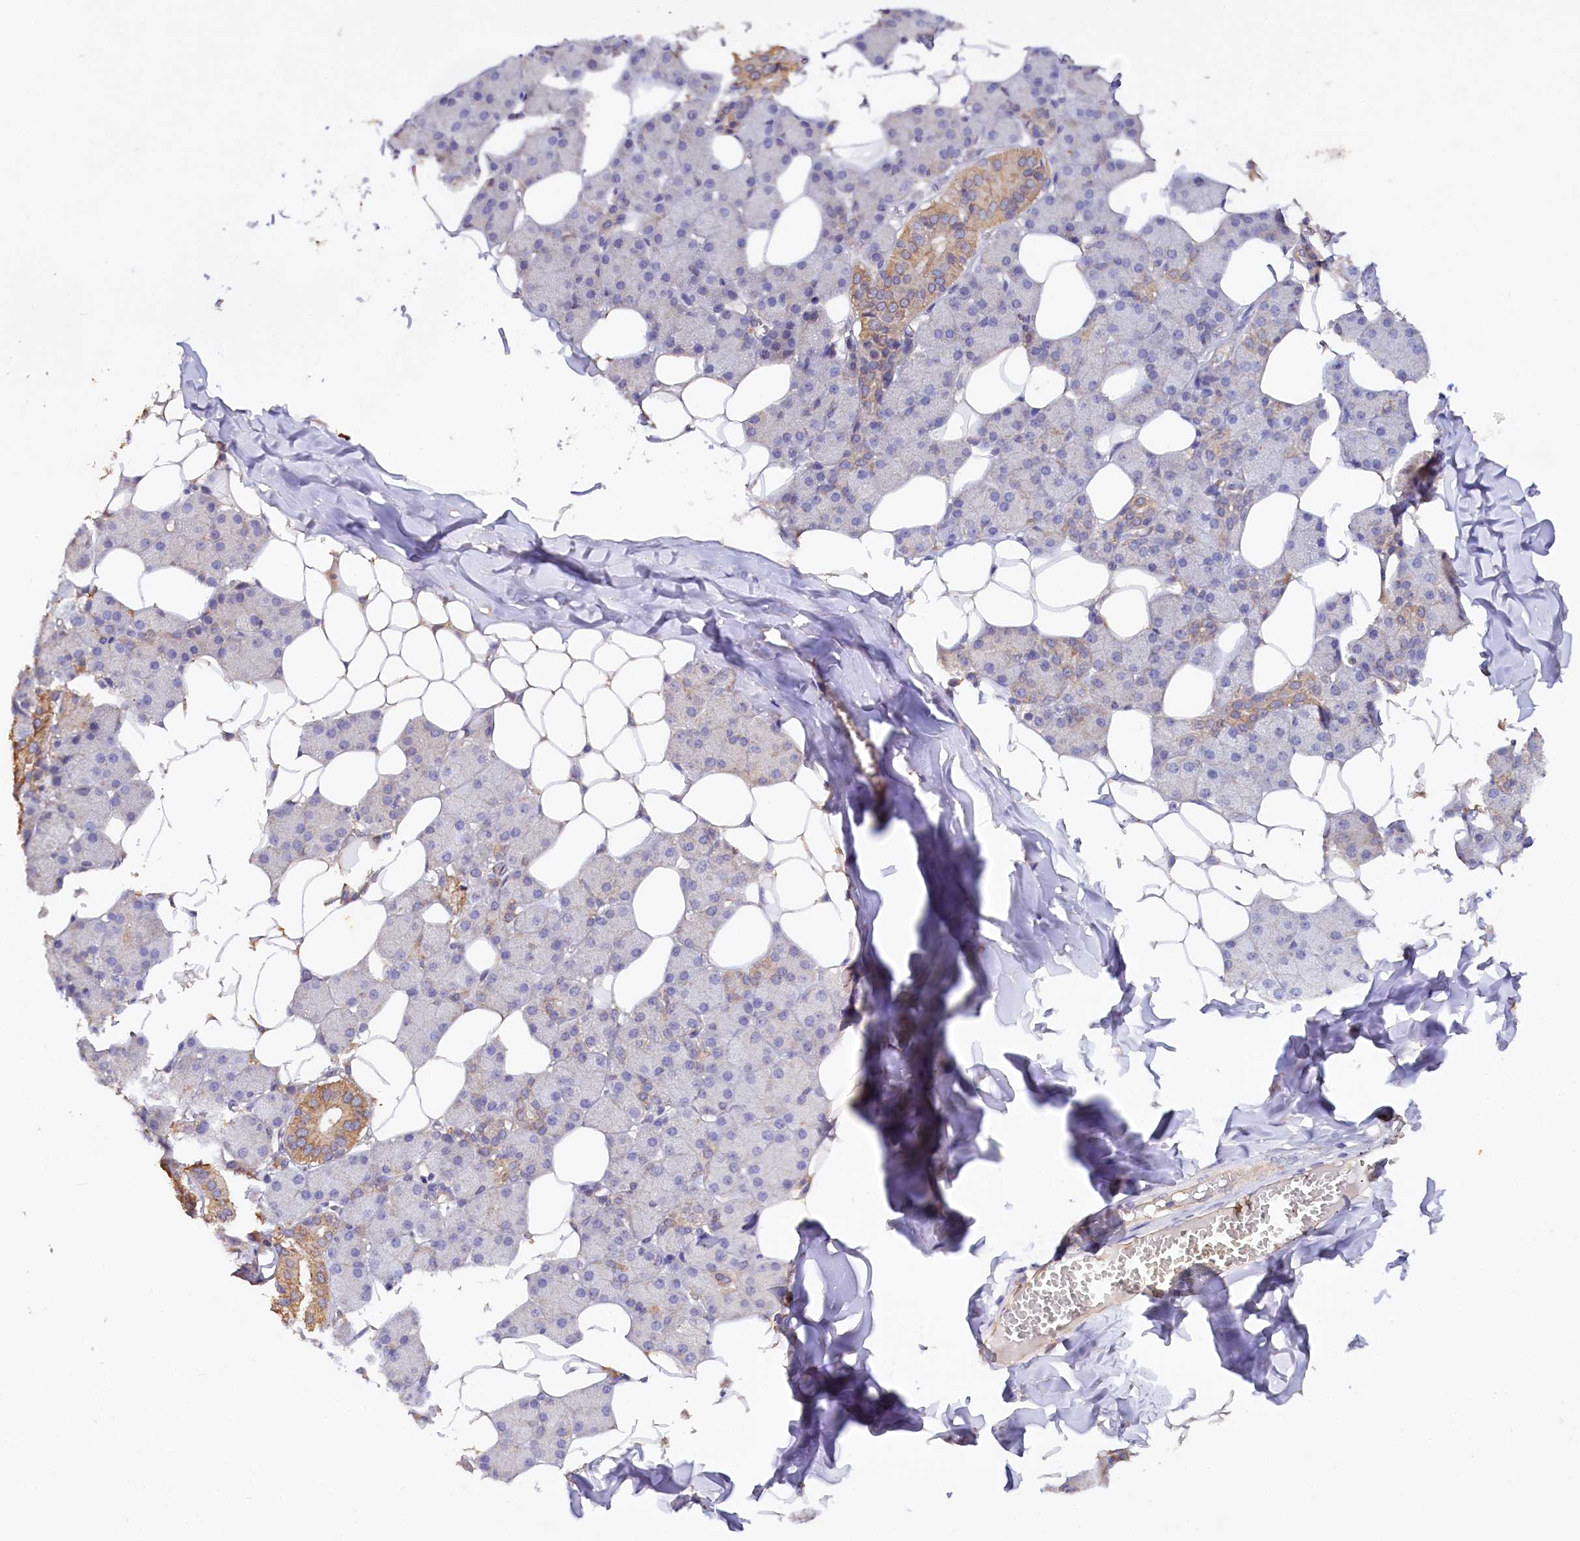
{"staining": {"intensity": "moderate", "quantity": "<25%", "location": "cytoplasmic/membranous"}, "tissue": "salivary gland", "cell_type": "Glandular cells", "image_type": "normal", "snomed": [{"axis": "morphology", "description": "Normal tissue, NOS"}, {"axis": "topography", "description": "Salivary gland"}], "caption": "Protein expression analysis of benign human salivary gland reveals moderate cytoplasmic/membranous expression in approximately <25% of glandular cells. (Brightfield microscopy of DAB IHC at high magnification).", "gene": "ETFBKMT", "patient": {"sex": "female", "age": 33}}